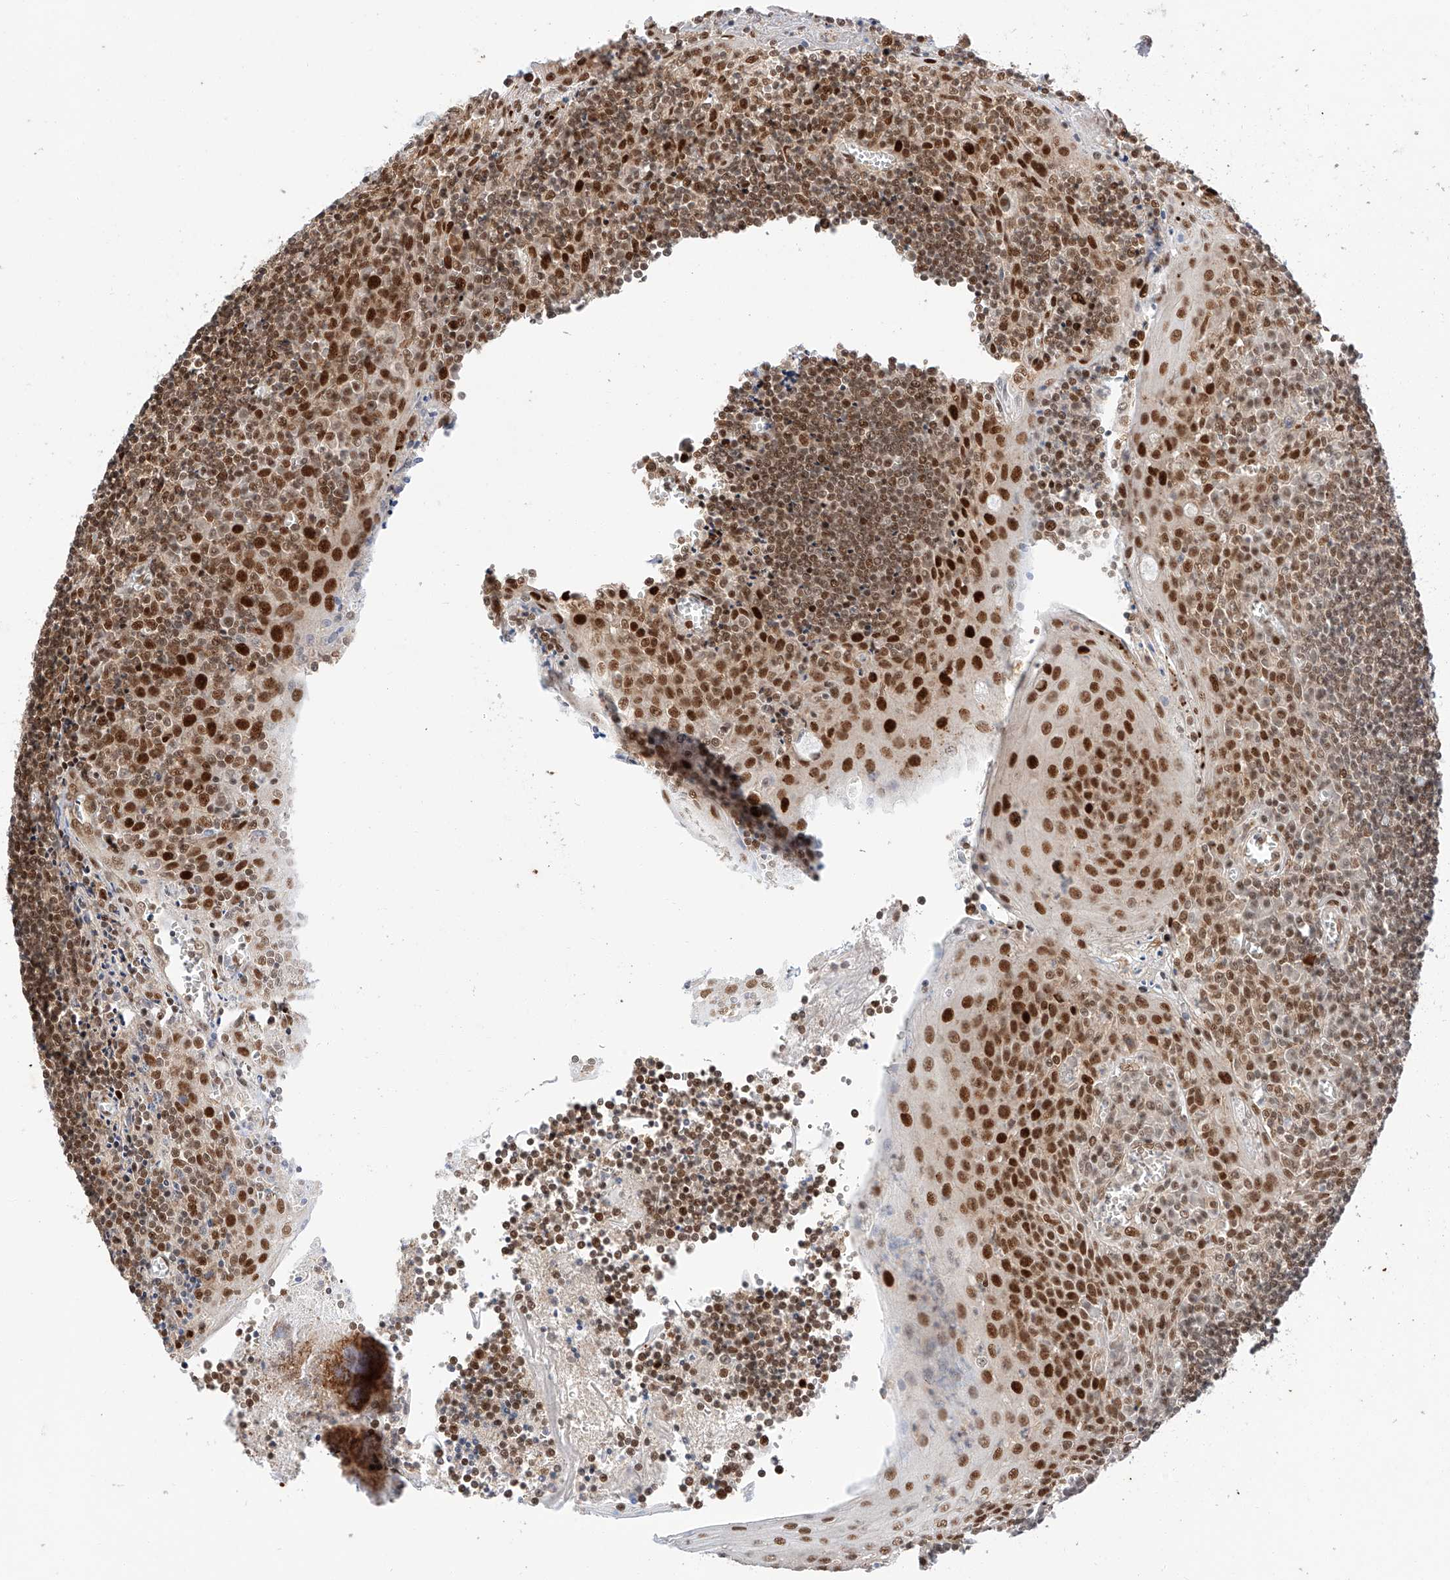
{"staining": {"intensity": "weak", "quantity": "25%-75%", "location": "nuclear"}, "tissue": "tonsil", "cell_type": "Germinal center cells", "image_type": "normal", "snomed": [{"axis": "morphology", "description": "Normal tissue, NOS"}, {"axis": "topography", "description": "Tonsil"}], "caption": "An IHC photomicrograph of unremarkable tissue is shown. Protein staining in brown highlights weak nuclear positivity in tonsil within germinal center cells.", "gene": "HDAC9", "patient": {"sex": "male", "age": 27}}